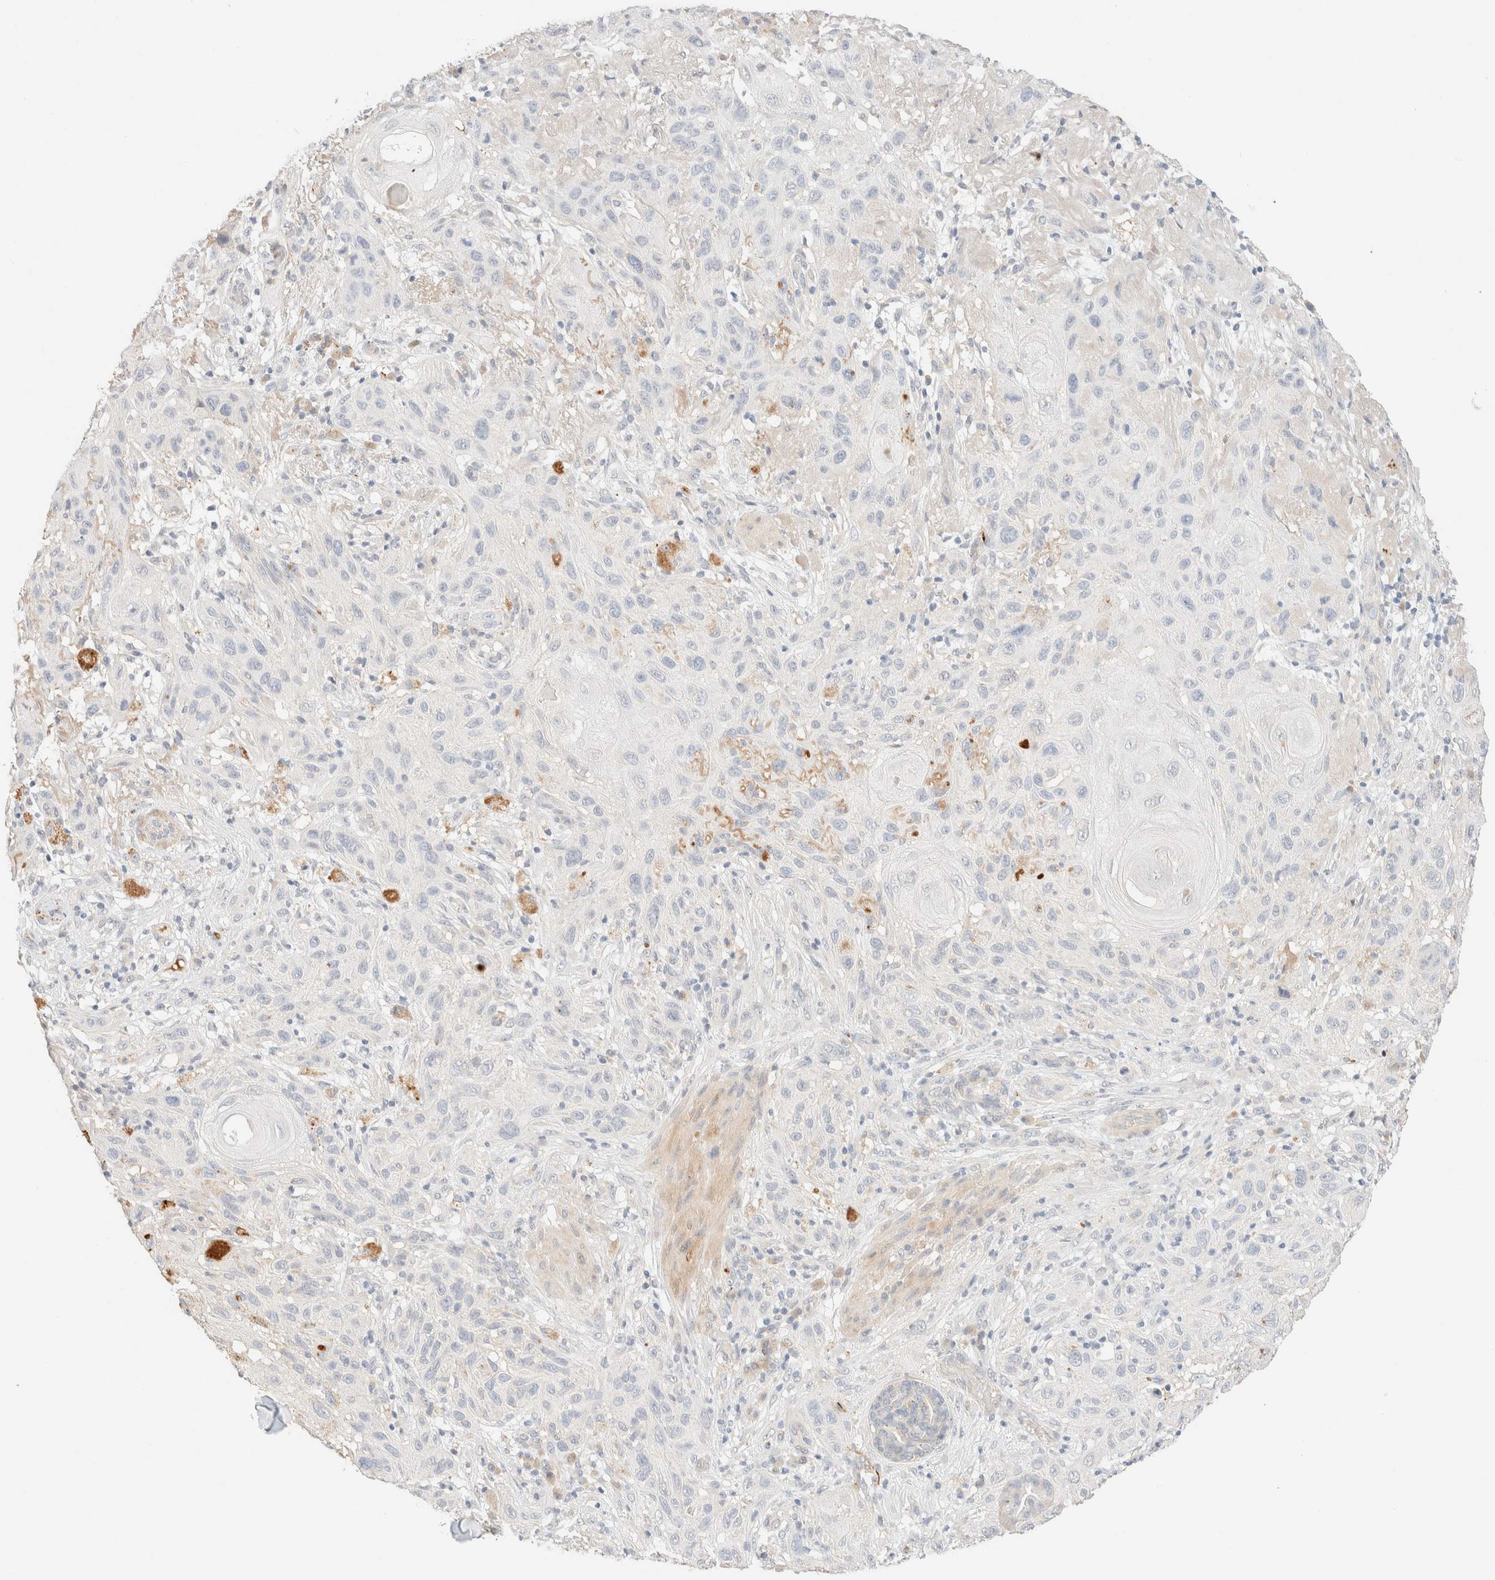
{"staining": {"intensity": "negative", "quantity": "none", "location": "none"}, "tissue": "skin cancer", "cell_type": "Tumor cells", "image_type": "cancer", "snomed": [{"axis": "morphology", "description": "Normal tissue, NOS"}, {"axis": "morphology", "description": "Squamous cell carcinoma, NOS"}, {"axis": "topography", "description": "Skin"}], "caption": "Immunohistochemistry micrograph of skin squamous cell carcinoma stained for a protein (brown), which displays no positivity in tumor cells. Brightfield microscopy of immunohistochemistry (IHC) stained with DAB (3,3'-diaminobenzidine) (brown) and hematoxylin (blue), captured at high magnification.", "gene": "SNTB1", "patient": {"sex": "female", "age": 96}}